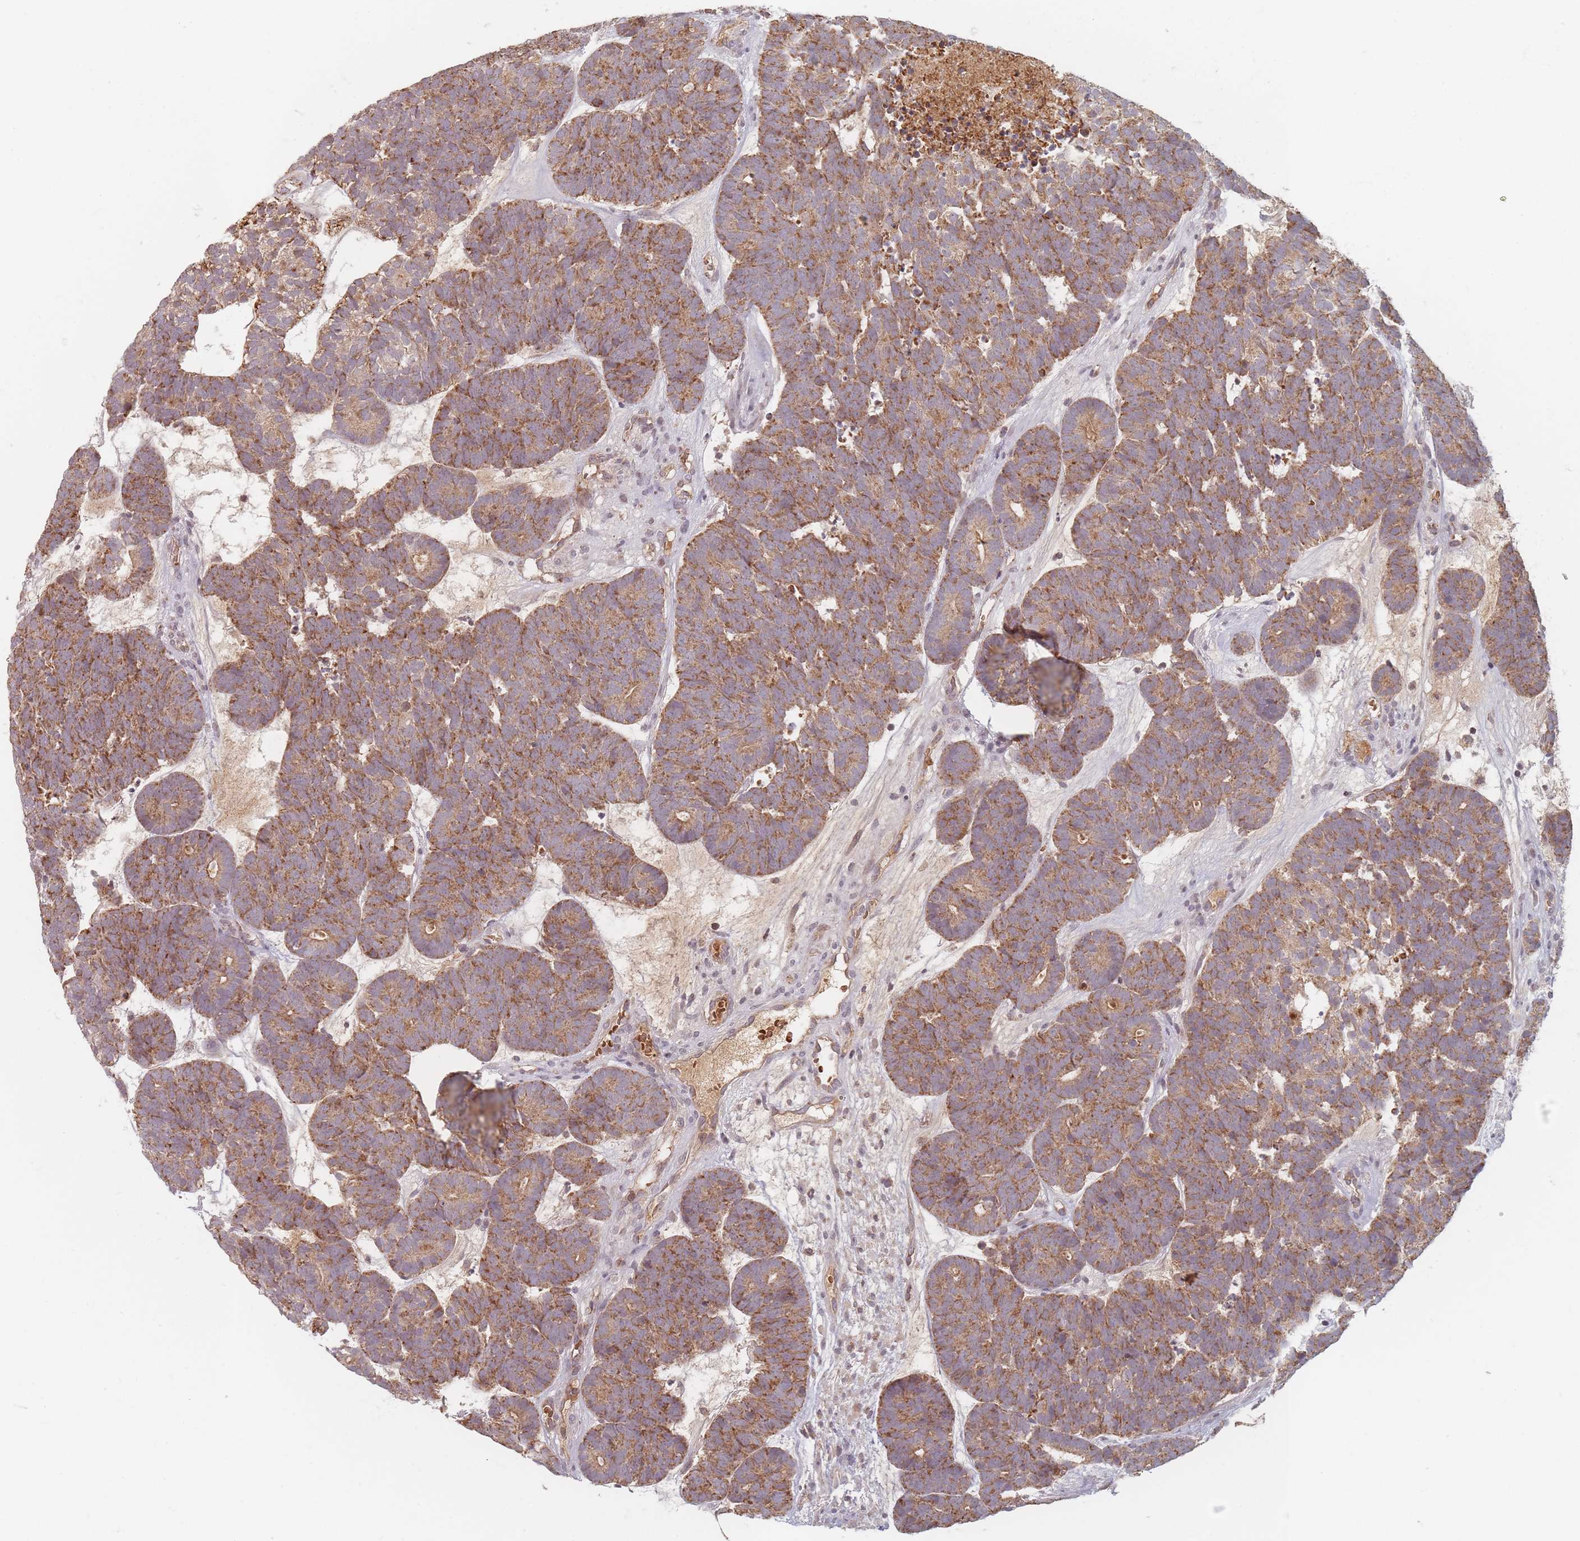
{"staining": {"intensity": "moderate", "quantity": ">75%", "location": "cytoplasmic/membranous"}, "tissue": "head and neck cancer", "cell_type": "Tumor cells", "image_type": "cancer", "snomed": [{"axis": "morphology", "description": "Adenocarcinoma, NOS"}, {"axis": "topography", "description": "Head-Neck"}], "caption": "A histopathology image showing moderate cytoplasmic/membranous staining in approximately >75% of tumor cells in head and neck cancer, as visualized by brown immunohistochemical staining.", "gene": "OR2M4", "patient": {"sex": "female", "age": 81}}